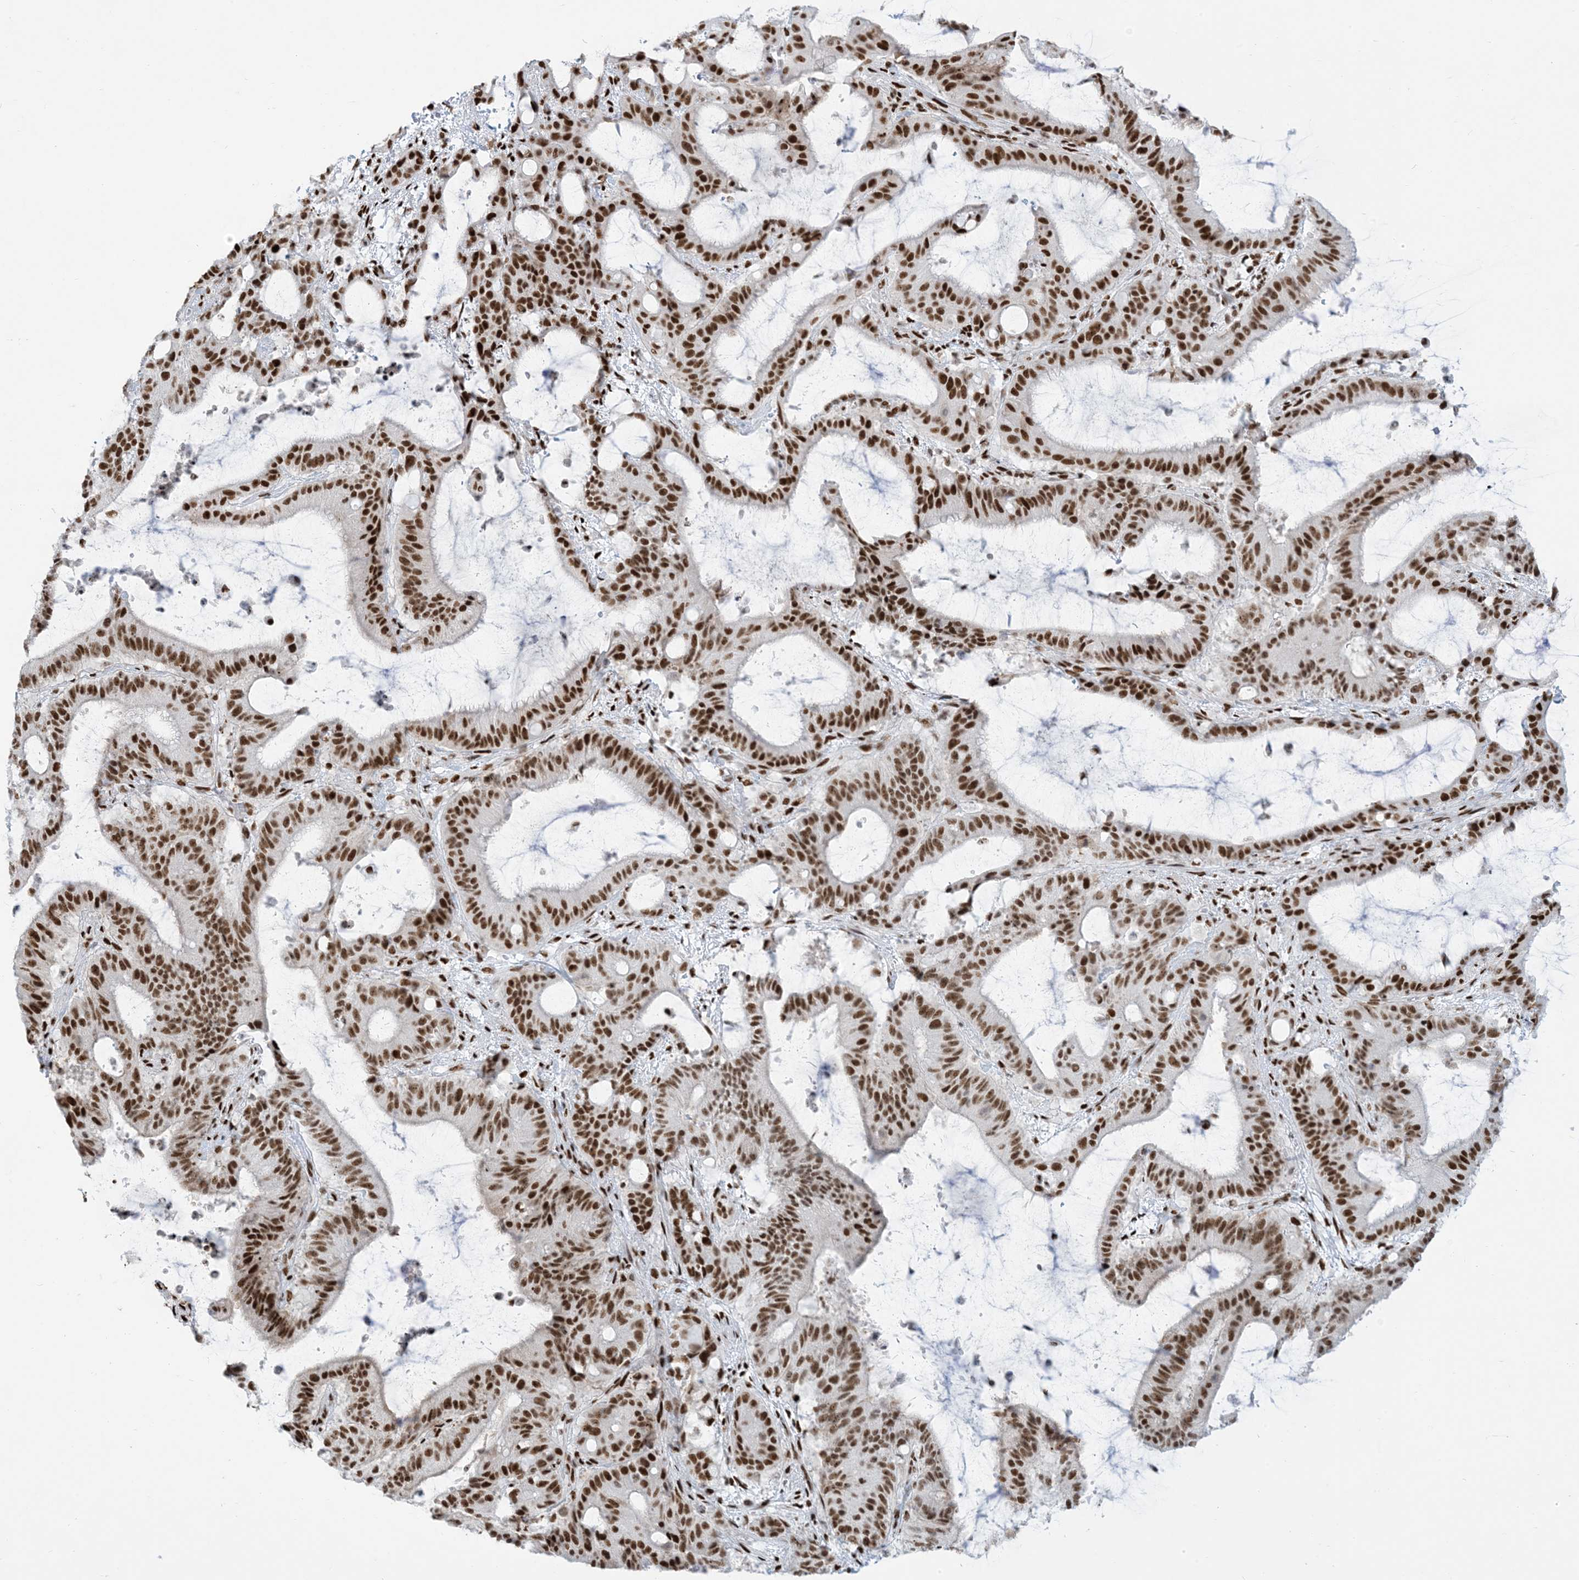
{"staining": {"intensity": "strong", "quantity": ">75%", "location": "nuclear"}, "tissue": "liver cancer", "cell_type": "Tumor cells", "image_type": "cancer", "snomed": [{"axis": "morphology", "description": "Normal tissue, NOS"}, {"axis": "morphology", "description": "Cholangiocarcinoma"}, {"axis": "topography", "description": "Liver"}, {"axis": "topography", "description": "Peripheral nerve tissue"}], "caption": "Immunohistochemical staining of liver cancer (cholangiocarcinoma) exhibits high levels of strong nuclear protein expression in about >75% of tumor cells.", "gene": "STAG1", "patient": {"sex": "female", "age": 73}}